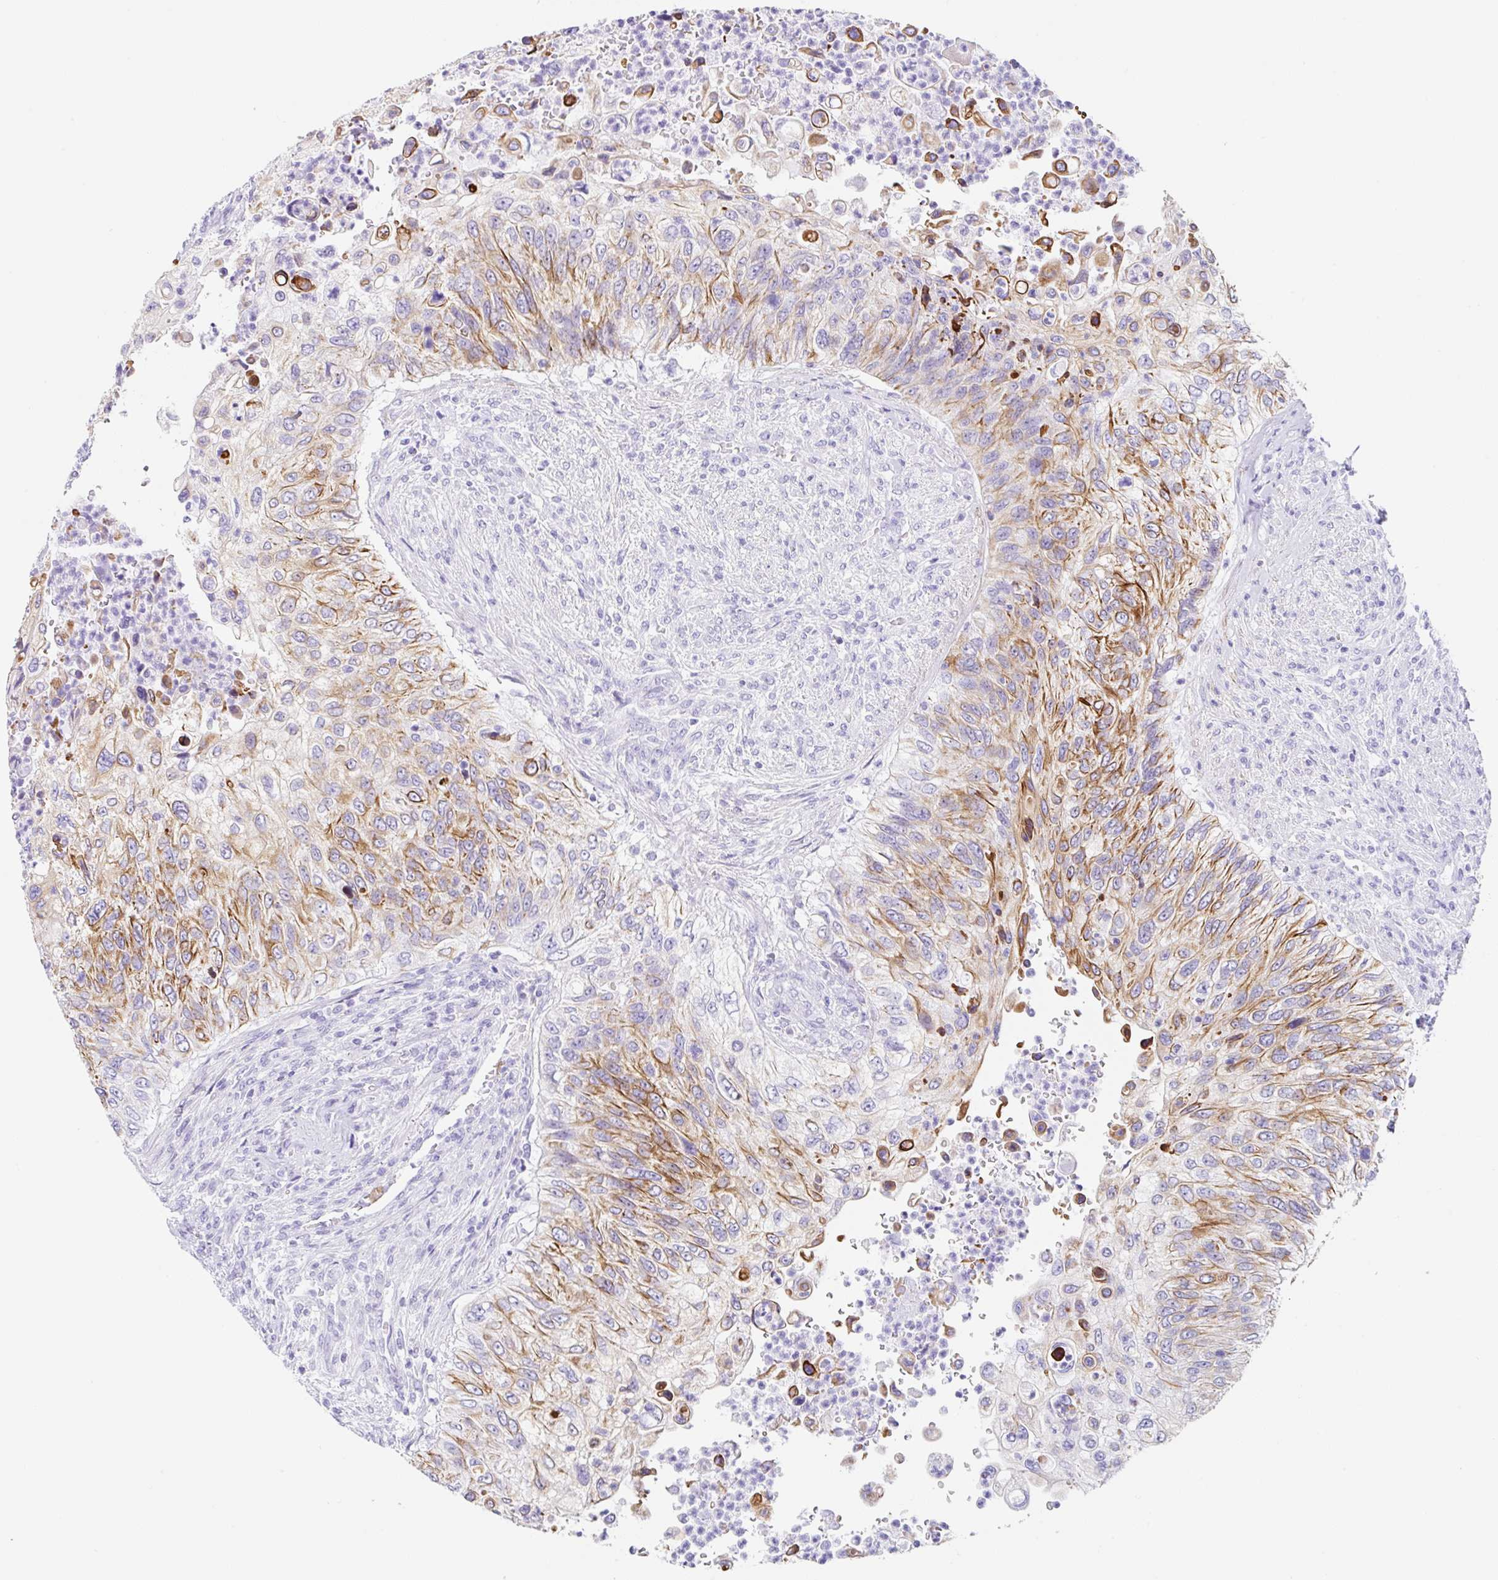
{"staining": {"intensity": "moderate", "quantity": "25%-75%", "location": "cytoplasmic/membranous"}, "tissue": "urothelial cancer", "cell_type": "Tumor cells", "image_type": "cancer", "snomed": [{"axis": "morphology", "description": "Urothelial carcinoma, High grade"}, {"axis": "topography", "description": "Urinary bladder"}], "caption": "This micrograph exhibits IHC staining of human urothelial cancer, with medium moderate cytoplasmic/membranous positivity in approximately 25%-75% of tumor cells.", "gene": "CLDND2", "patient": {"sex": "female", "age": 60}}